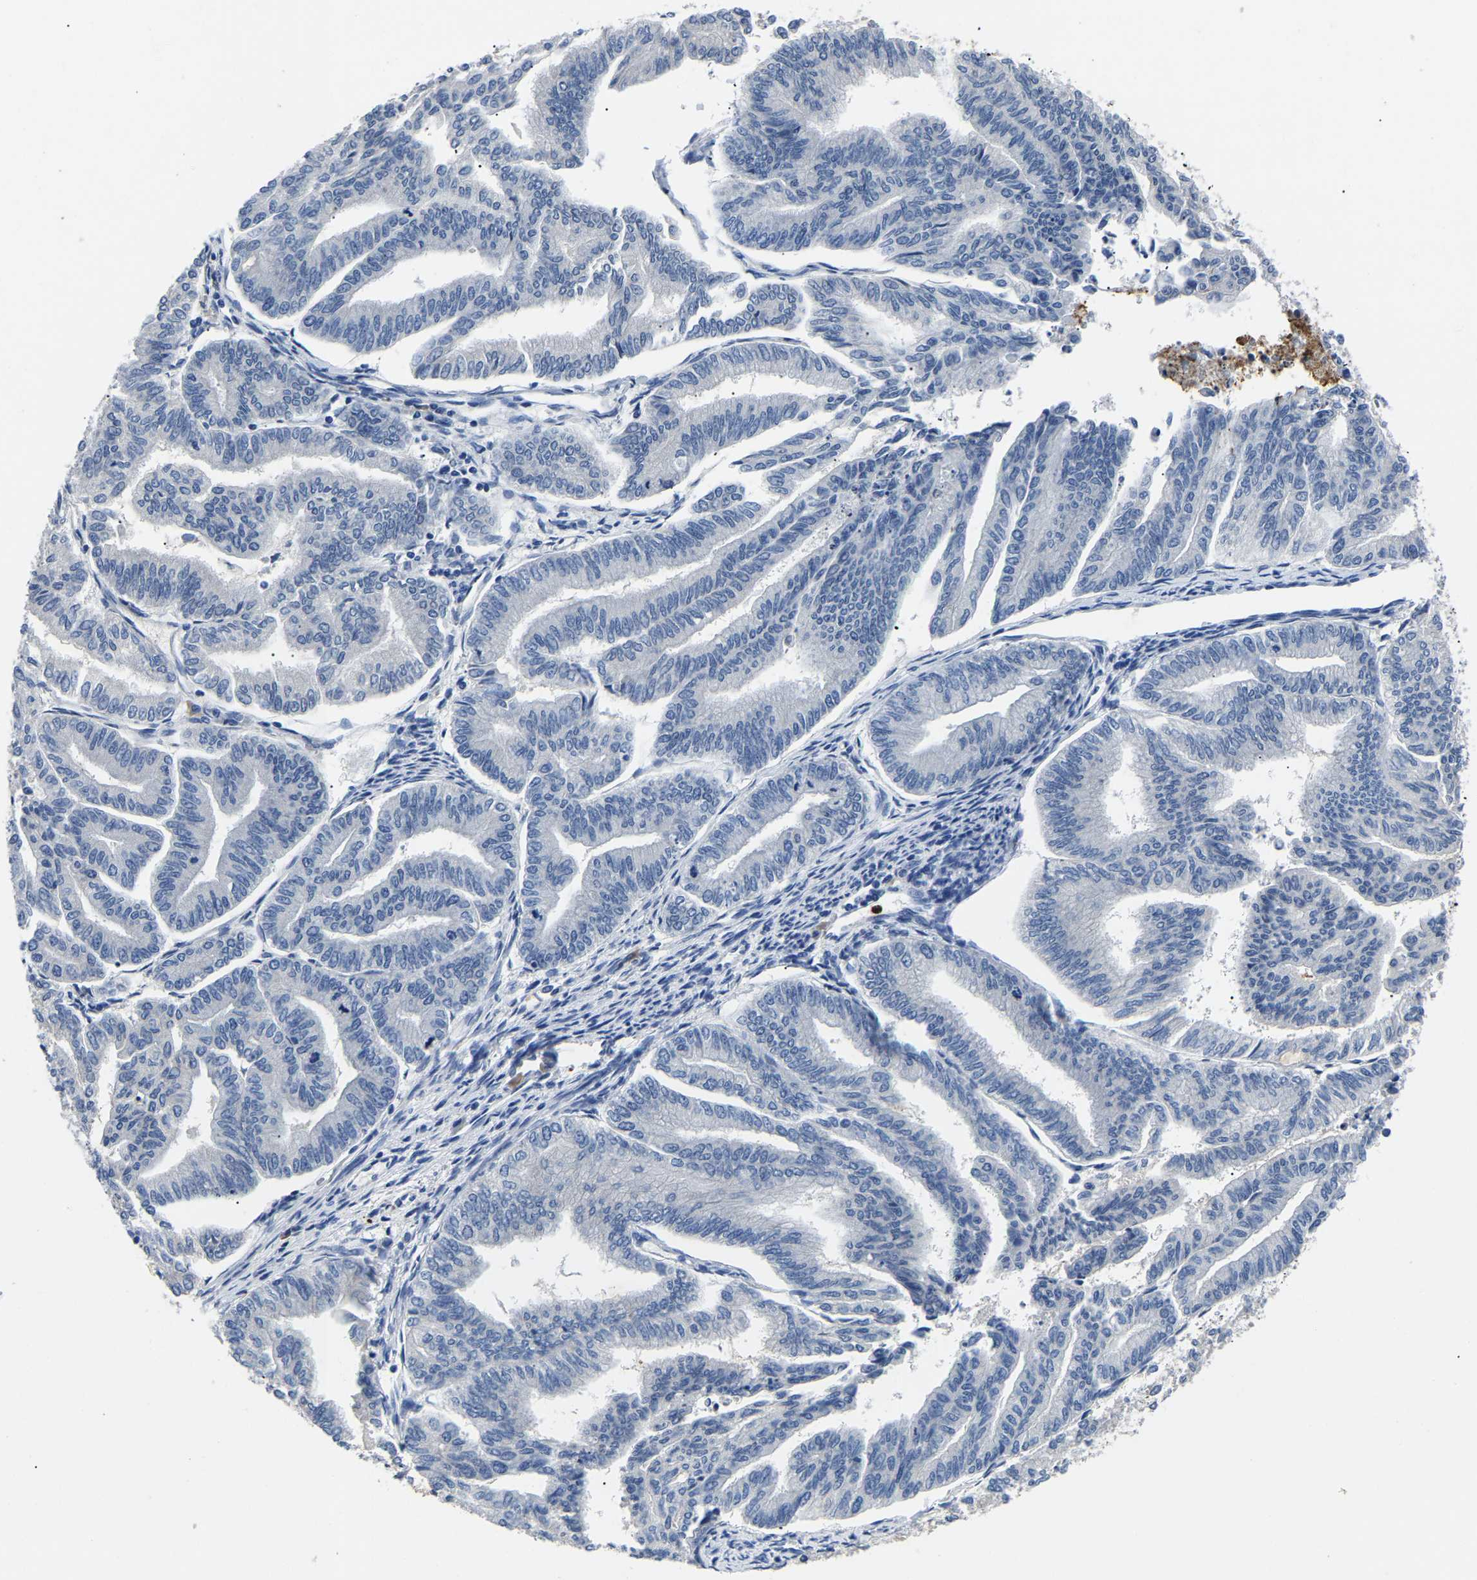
{"staining": {"intensity": "negative", "quantity": "none", "location": "none"}, "tissue": "endometrial cancer", "cell_type": "Tumor cells", "image_type": "cancer", "snomed": [{"axis": "morphology", "description": "Adenocarcinoma, NOS"}, {"axis": "topography", "description": "Endometrium"}], "caption": "DAB (3,3'-diaminobenzidine) immunohistochemical staining of adenocarcinoma (endometrial) shows no significant staining in tumor cells.", "gene": "TOR1B", "patient": {"sex": "female", "age": 79}}